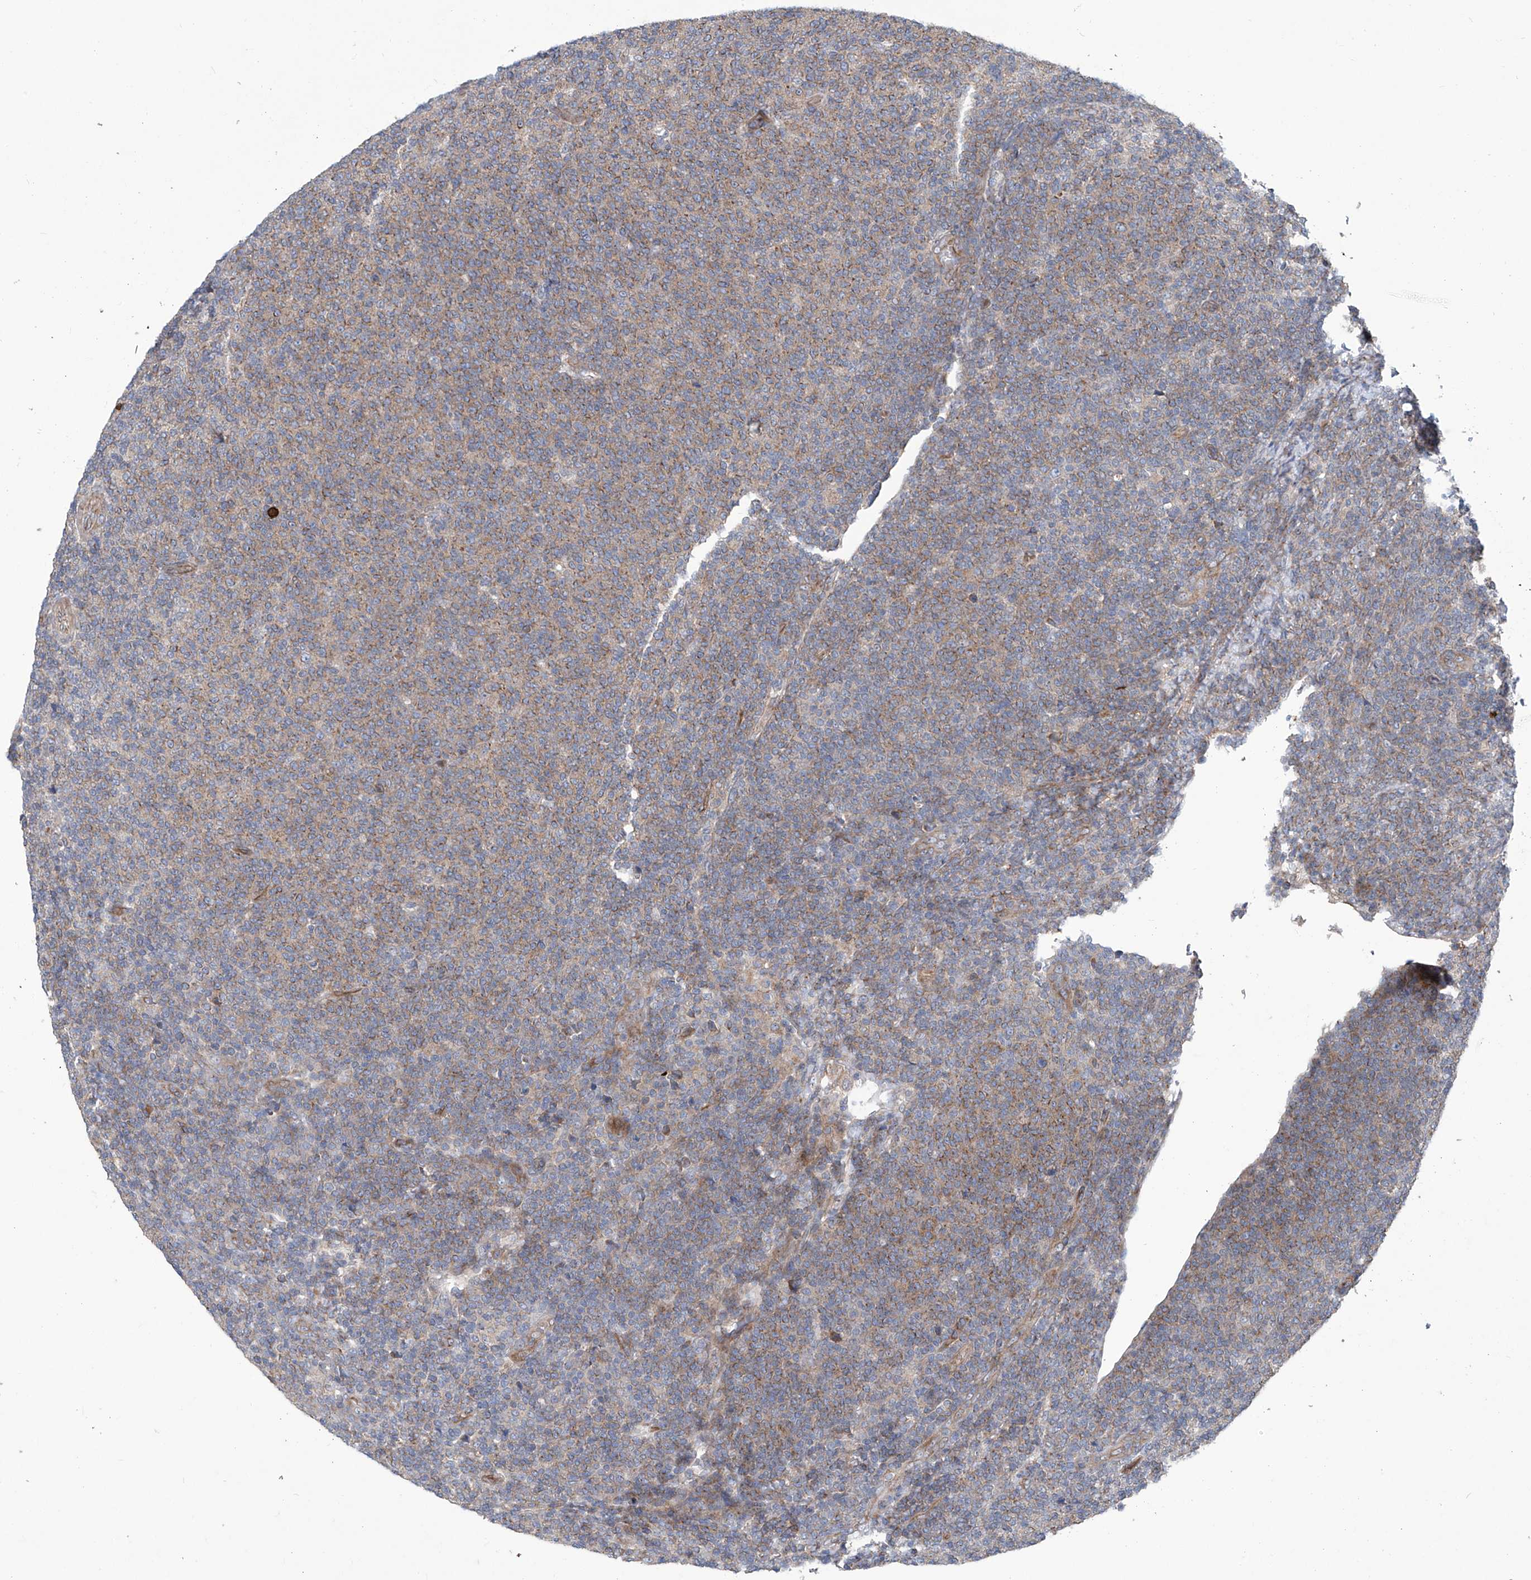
{"staining": {"intensity": "weak", "quantity": ">75%", "location": "cytoplasmic/membranous"}, "tissue": "lymphoma", "cell_type": "Tumor cells", "image_type": "cancer", "snomed": [{"axis": "morphology", "description": "Malignant lymphoma, non-Hodgkin's type, Low grade"}, {"axis": "topography", "description": "Lymph node"}], "caption": "The immunohistochemical stain shows weak cytoplasmic/membranous positivity in tumor cells of lymphoma tissue.", "gene": "EIF2D", "patient": {"sex": "male", "age": 66}}